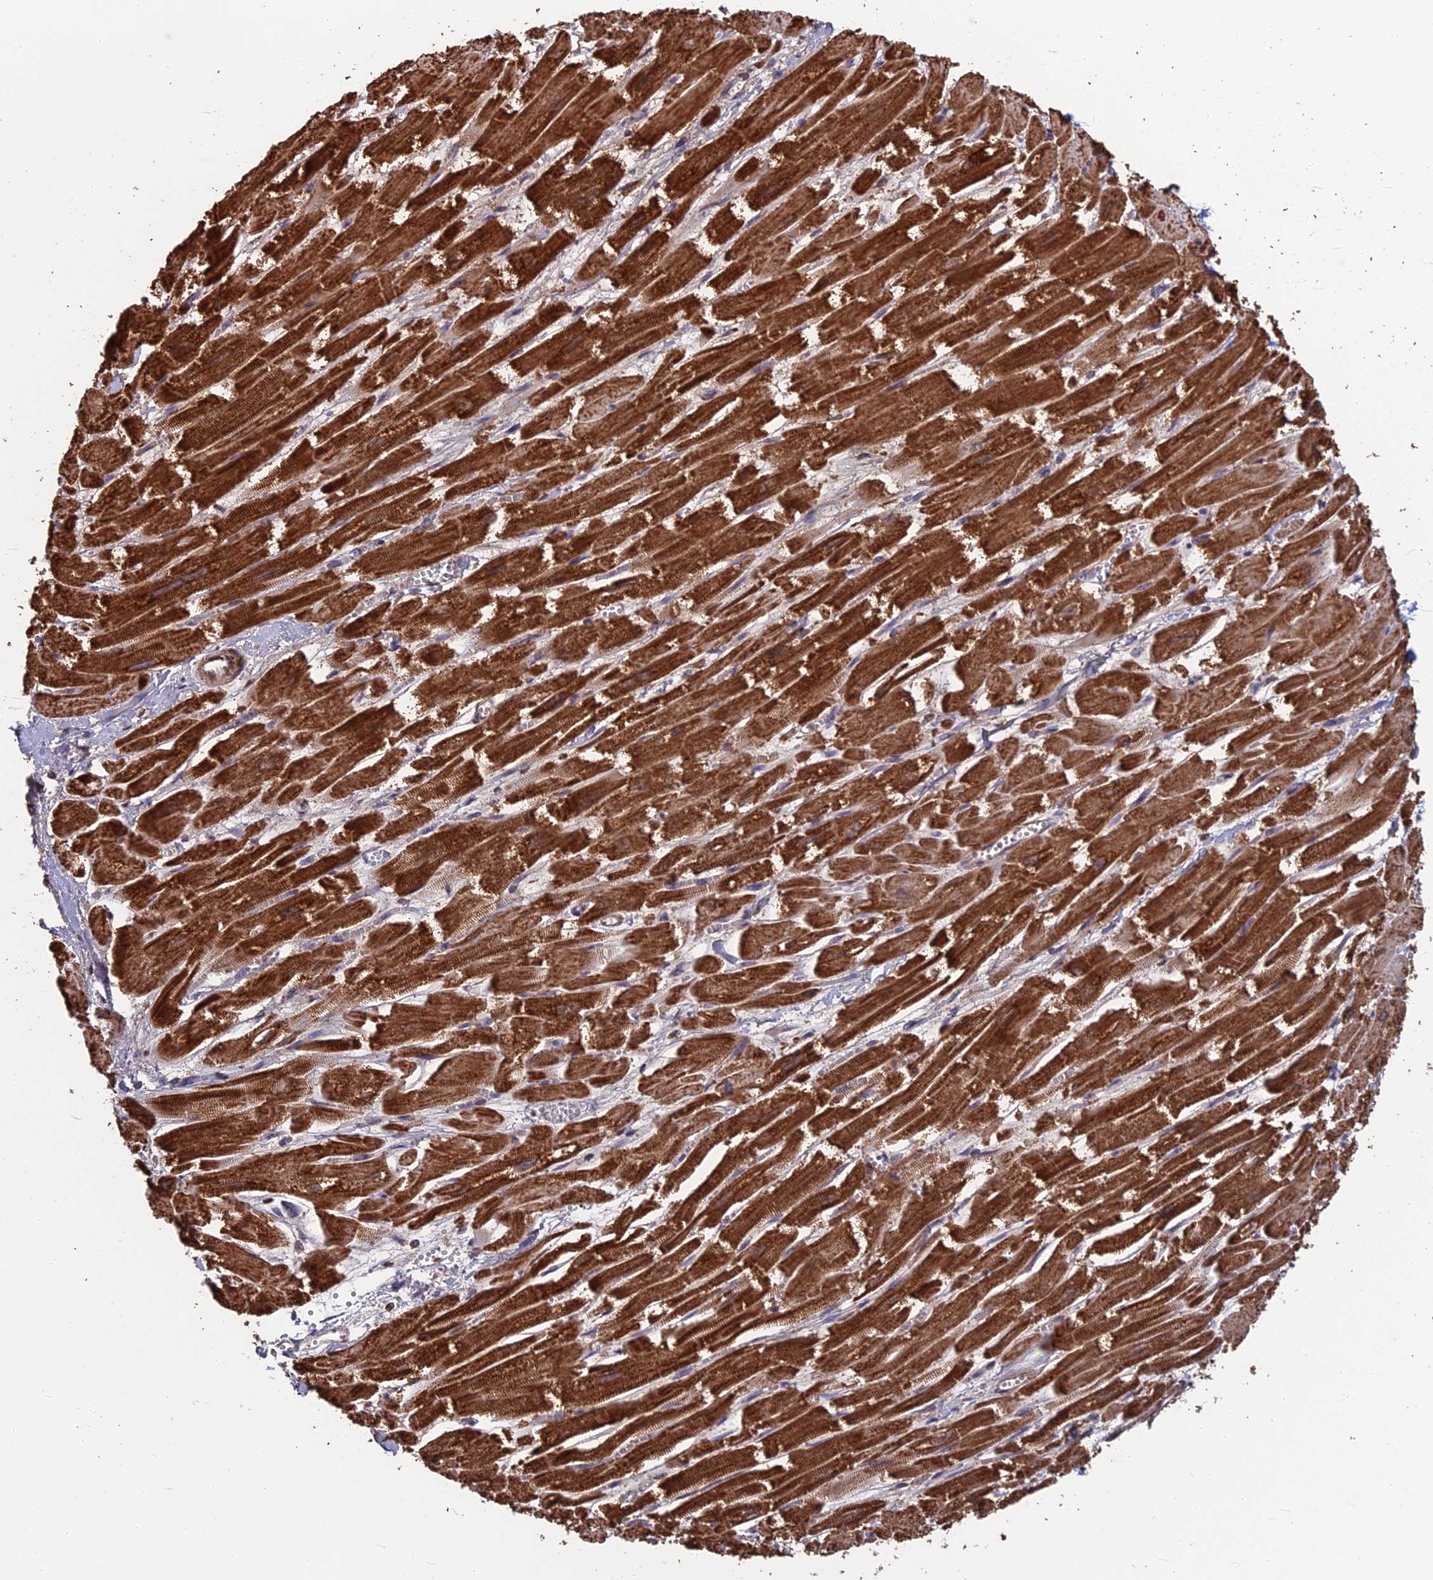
{"staining": {"intensity": "strong", "quantity": ">75%", "location": "cytoplasmic/membranous"}, "tissue": "heart muscle", "cell_type": "Cardiomyocytes", "image_type": "normal", "snomed": [{"axis": "morphology", "description": "Normal tissue, NOS"}, {"axis": "topography", "description": "Heart"}], "caption": "DAB immunohistochemical staining of benign human heart muscle displays strong cytoplasmic/membranous protein positivity in about >75% of cardiomyocytes.", "gene": "CS", "patient": {"sex": "male", "age": 54}}